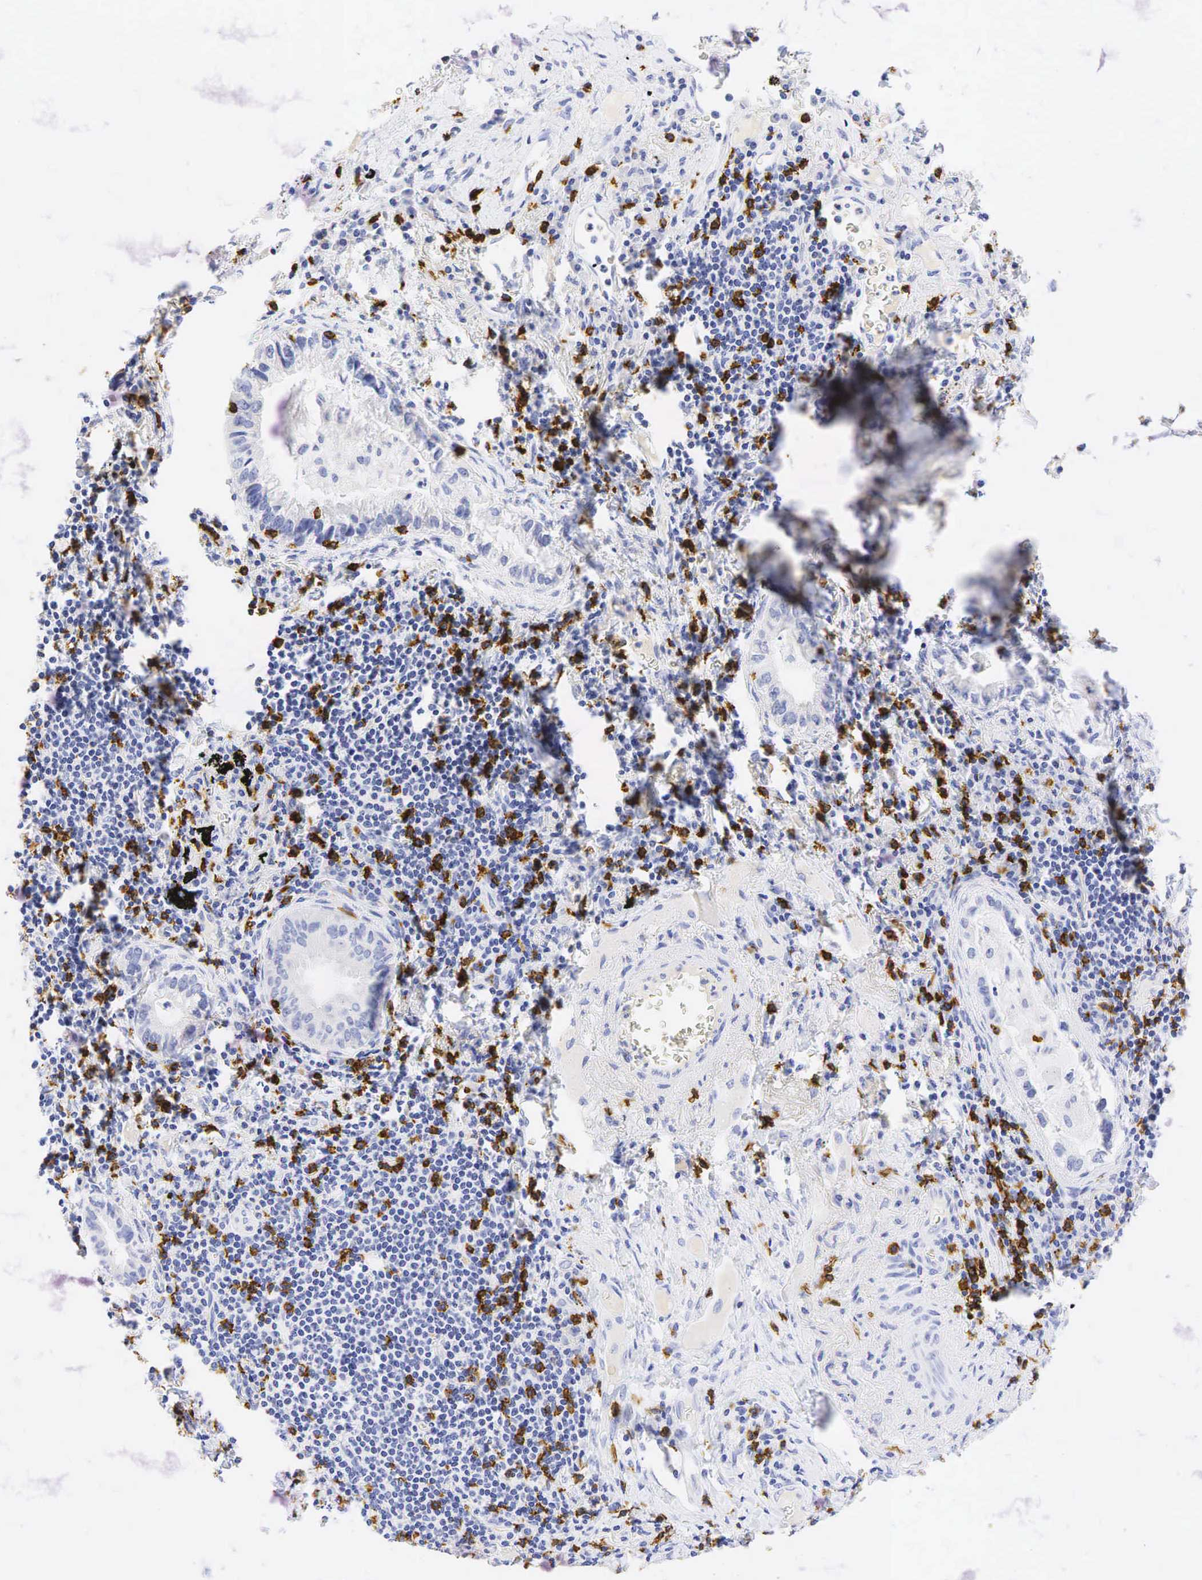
{"staining": {"intensity": "negative", "quantity": "none", "location": "none"}, "tissue": "lung cancer", "cell_type": "Tumor cells", "image_type": "cancer", "snomed": [{"axis": "morphology", "description": "Adenocarcinoma, NOS"}, {"axis": "topography", "description": "Lung"}], "caption": "Tumor cells are negative for brown protein staining in lung cancer (adenocarcinoma). (Brightfield microscopy of DAB immunohistochemistry (IHC) at high magnification).", "gene": "CD8A", "patient": {"sex": "female", "age": 50}}